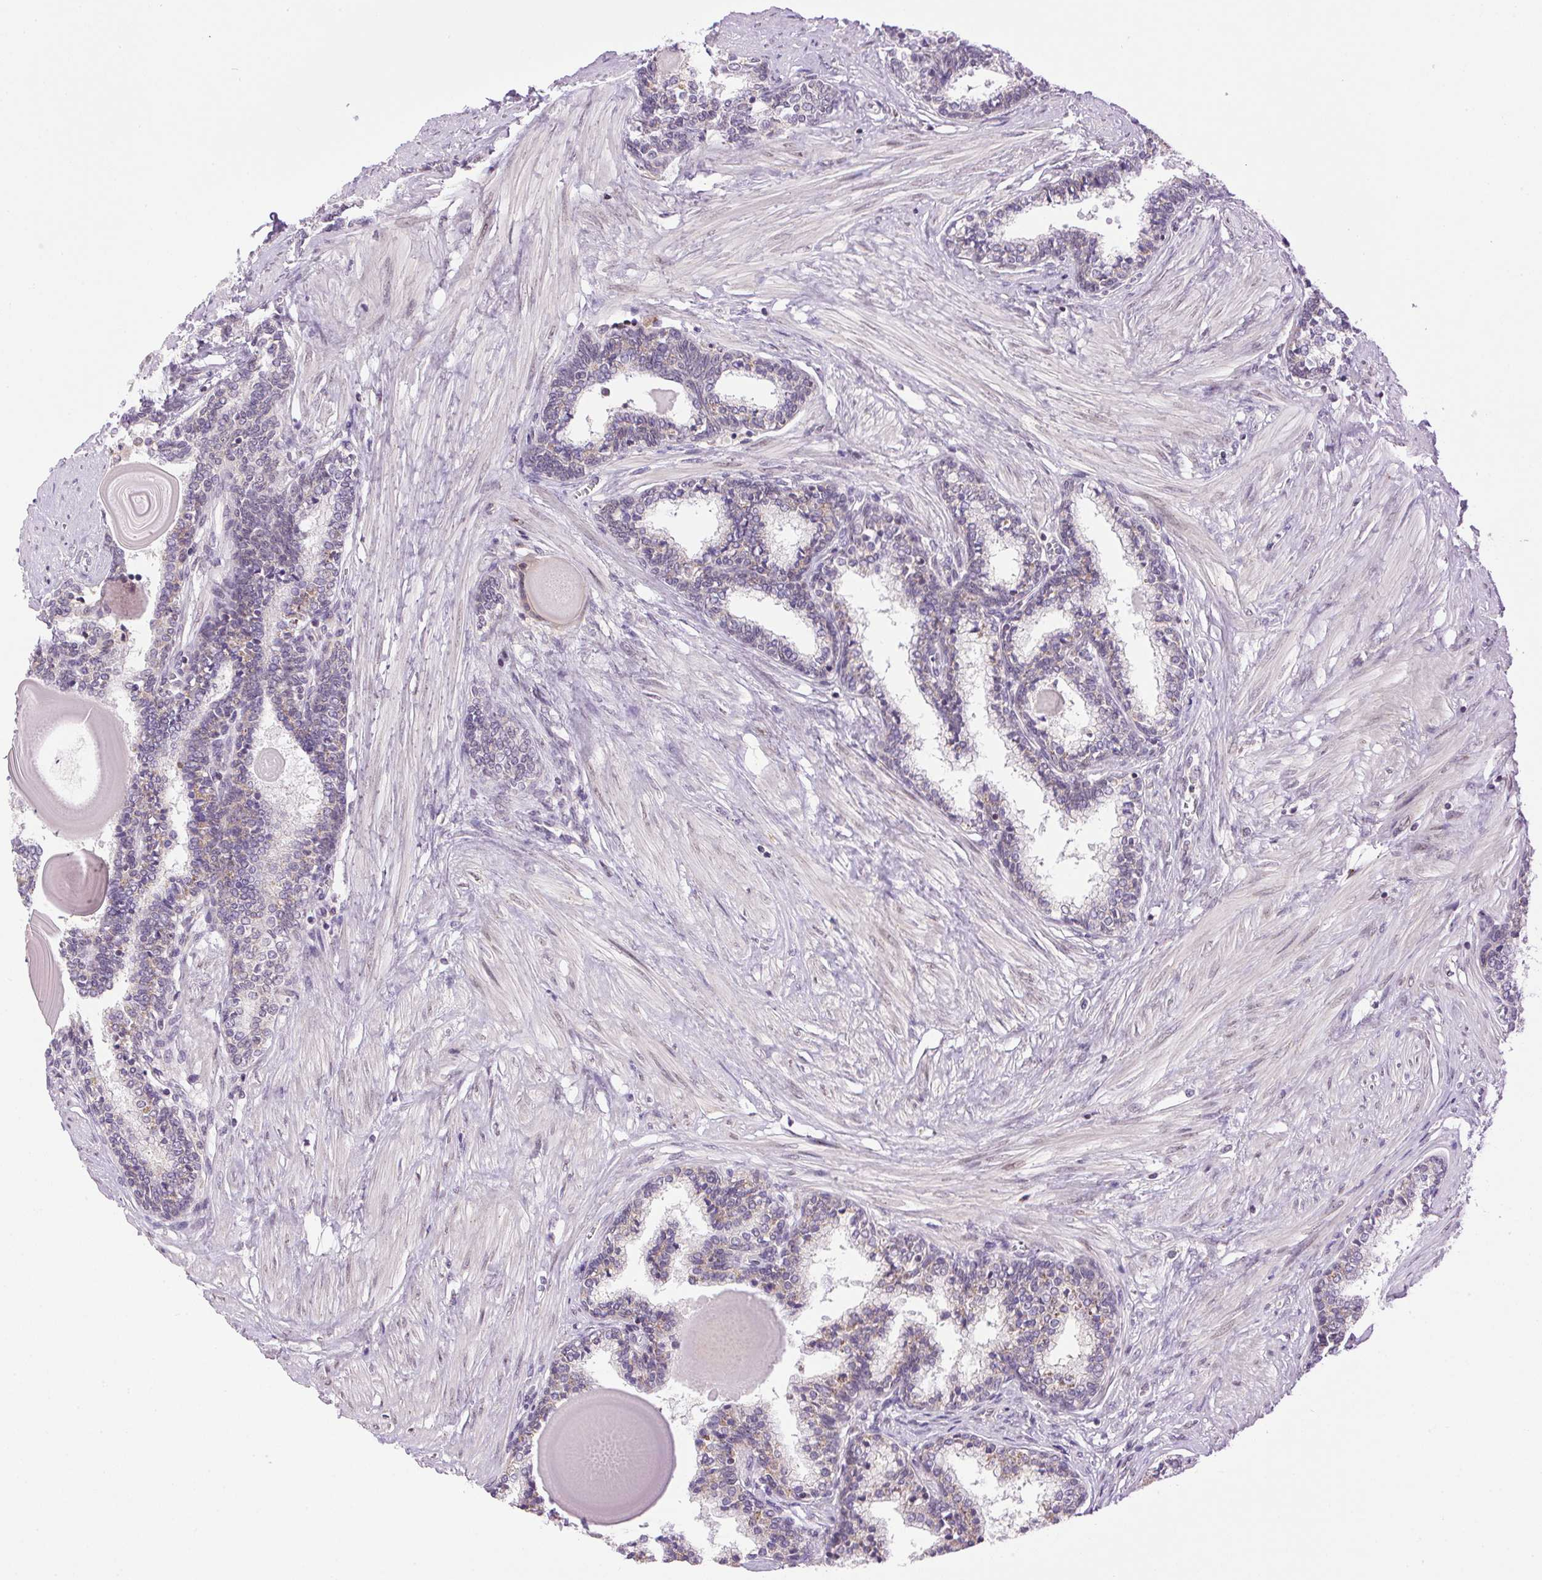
{"staining": {"intensity": "weak", "quantity": "<25%", "location": "cytoplasmic/membranous"}, "tissue": "prostate", "cell_type": "Glandular cells", "image_type": "normal", "snomed": [{"axis": "morphology", "description": "Normal tissue, NOS"}, {"axis": "topography", "description": "Prostate"}], "caption": "This histopathology image is of benign prostate stained with immunohistochemistry to label a protein in brown with the nuclei are counter-stained blue. There is no expression in glandular cells.", "gene": "SMIM13", "patient": {"sex": "male", "age": 55}}